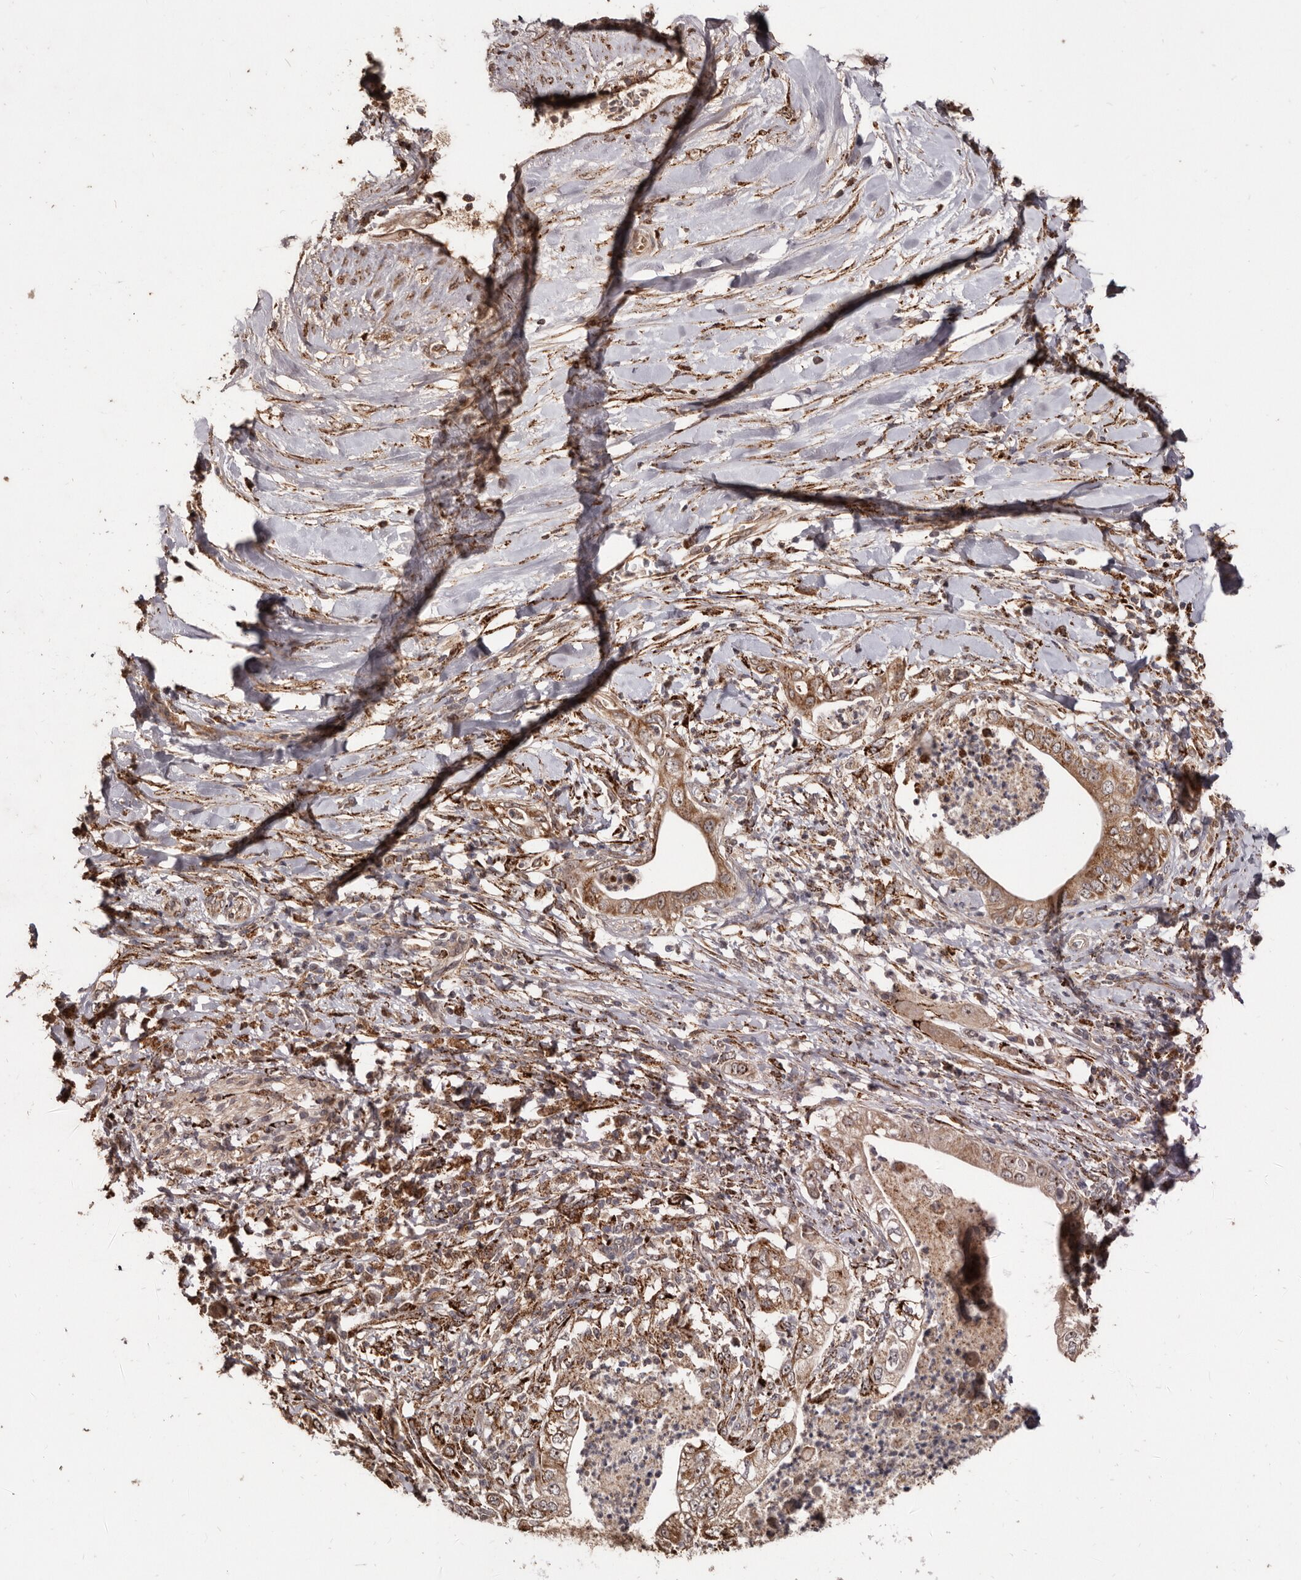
{"staining": {"intensity": "moderate", "quantity": ">75%", "location": "cytoplasmic/membranous"}, "tissue": "pancreatic cancer", "cell_type": "Tumor cells", "image_type": "cancer", "snomed": [{"axis": "morphology", "description": "Adenocarcinoma, NOS"}, {"axis": "topography", "description": "Pancreas"}], "caption": "Pancreatic cancer (adenocarcinoma) stained for a protein (brown) reveals moderate cytoplasmic/membranous positive expression in approximately >75% of tumor cells.", "gene": "AKAP7", "patient": {"sex": "female", "age": 78}}